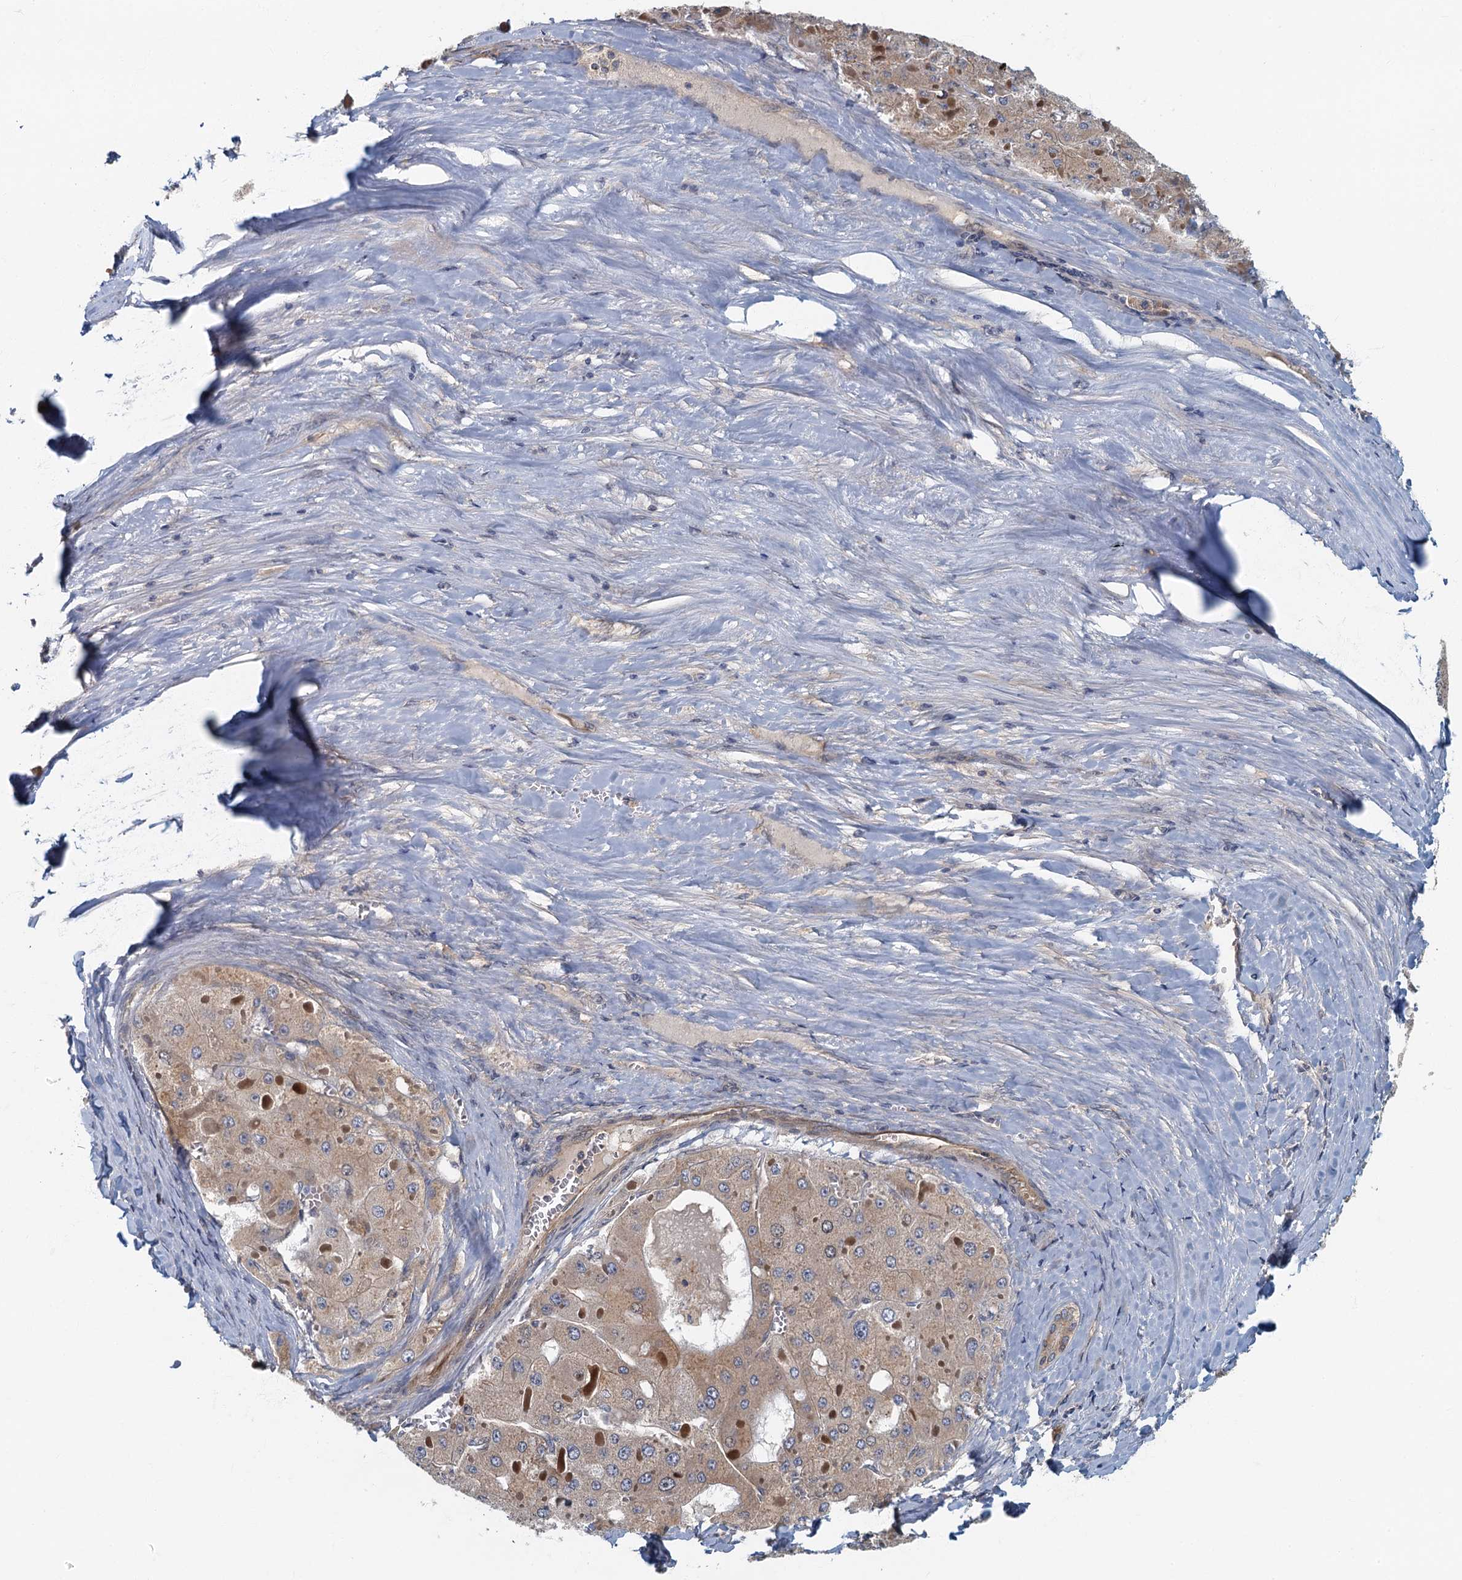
{"staining": {"intensity": "weak", "quantity": "25%-75%", "location": "cytoplasmic/membranous"}, "tissue": "liver cancer", "cell_type": "Tumor cells", "image_type": "cancer", "snomed": [{"axis": "morphology", "description": "Carcinoma, Hepatocellular, NOS"}, {"axis": "topography", "description": "Liver"}], "caption": "IHC of liver cancer displays low levels of weak cytoplasmic/membranous staining in approximately 25%-75% of tumor cells.", "gene": "CKAP2L", "patient": {"sex": "female", "age": 73}}